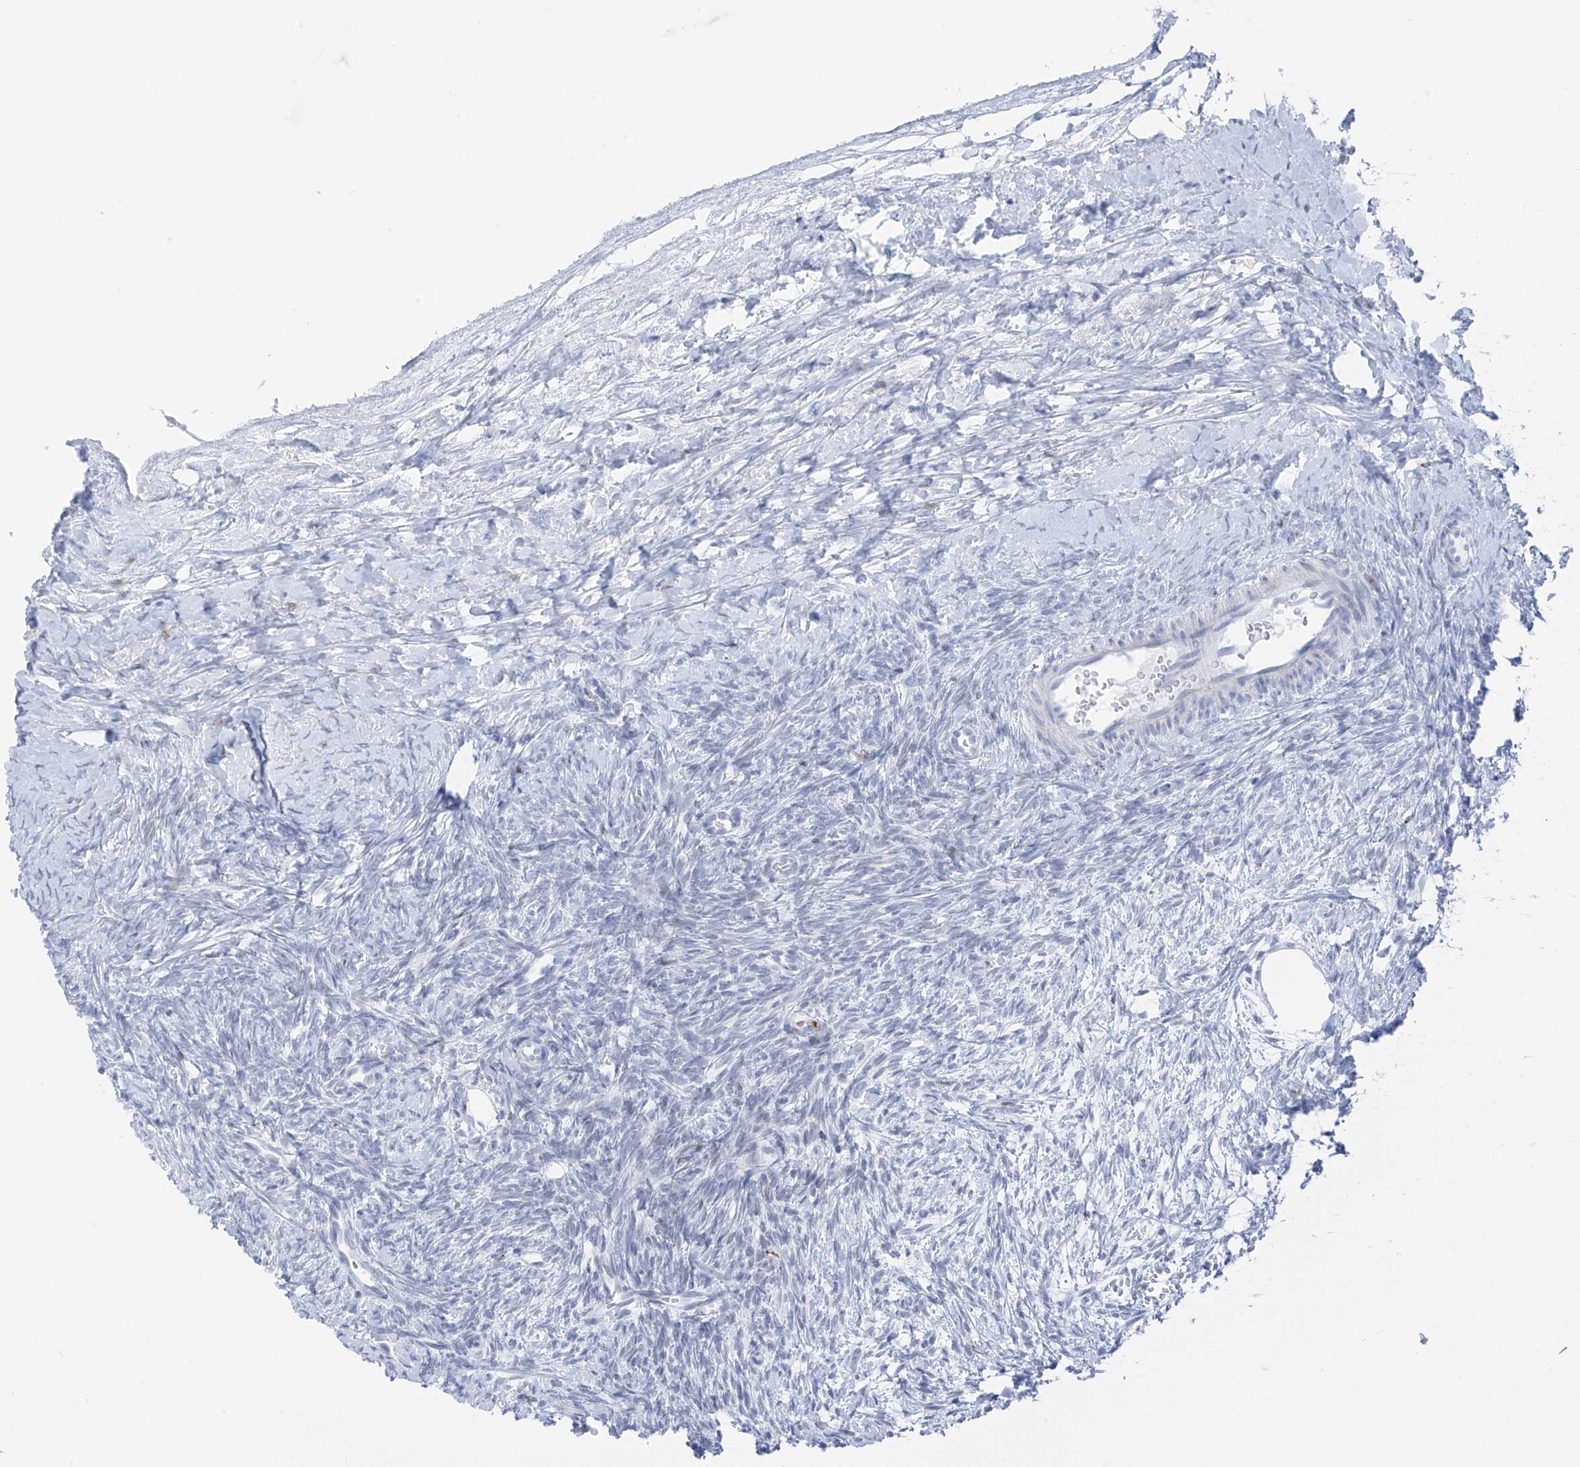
{"staining": {"intensity": "negative", "quantity": "none", "location": "none"}, "tissue": "ovary", "cell_type": "Ovarian stroma cells", "image_type": "normal", "snomed": [{"axis": "morphology", "description": "Normal tissue, NOS"}, {"axis": "morphology", "description": "Developmental malformation"}, {"axis": "topography", "description": "Ovary"}], "caption": "DAB immunohistochemical staining of benign human ovary exhibits no significant positivity in ovarian stroma cells. (Brightfield microscopy of DAB IHC at high magnification).", "gene": "PSPH", "patient": {"sex": "female", "age": 39}}